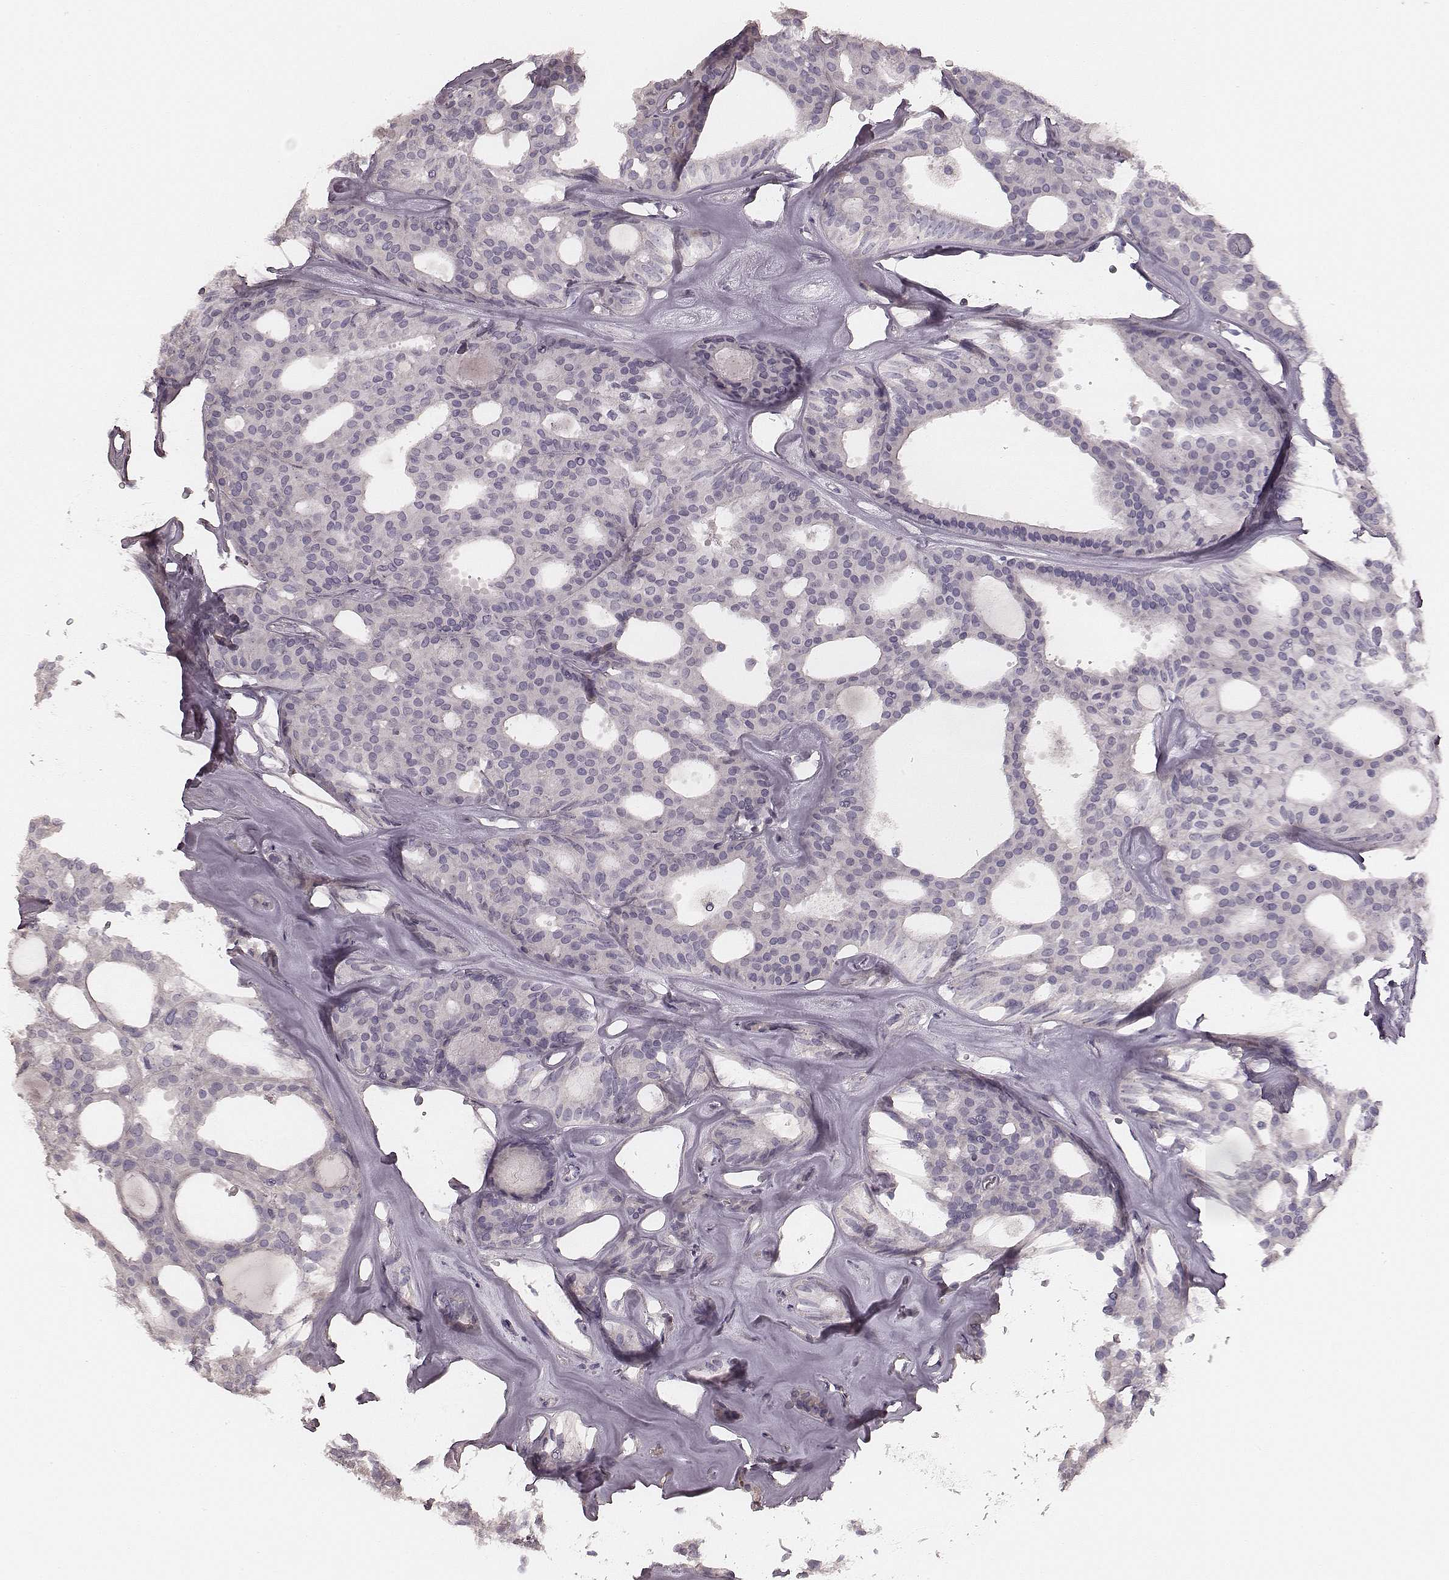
{"staining": {"intensity": "negative", "quantity": "none", "location": "none"}, "tissue": "thyroid cancer", "cell_type": "Tumor cells", "image_type": "cancer", "snomed": [{"axis": "morphology", "description": "Follicular adenoma carcinoma, NOS"}, {"axis": "topography", "description": "Thyroid gland"}], "caption": "High magnification brightfield microscopy of thyroid cancer stained with DAB (3,3'-diaminobenzidine) (brown) and counterstained with hematoxylin (blue): tumor cells show no significant staining.", "gene": "ZP4", "patient": {"sex": "male", "age": 75}}